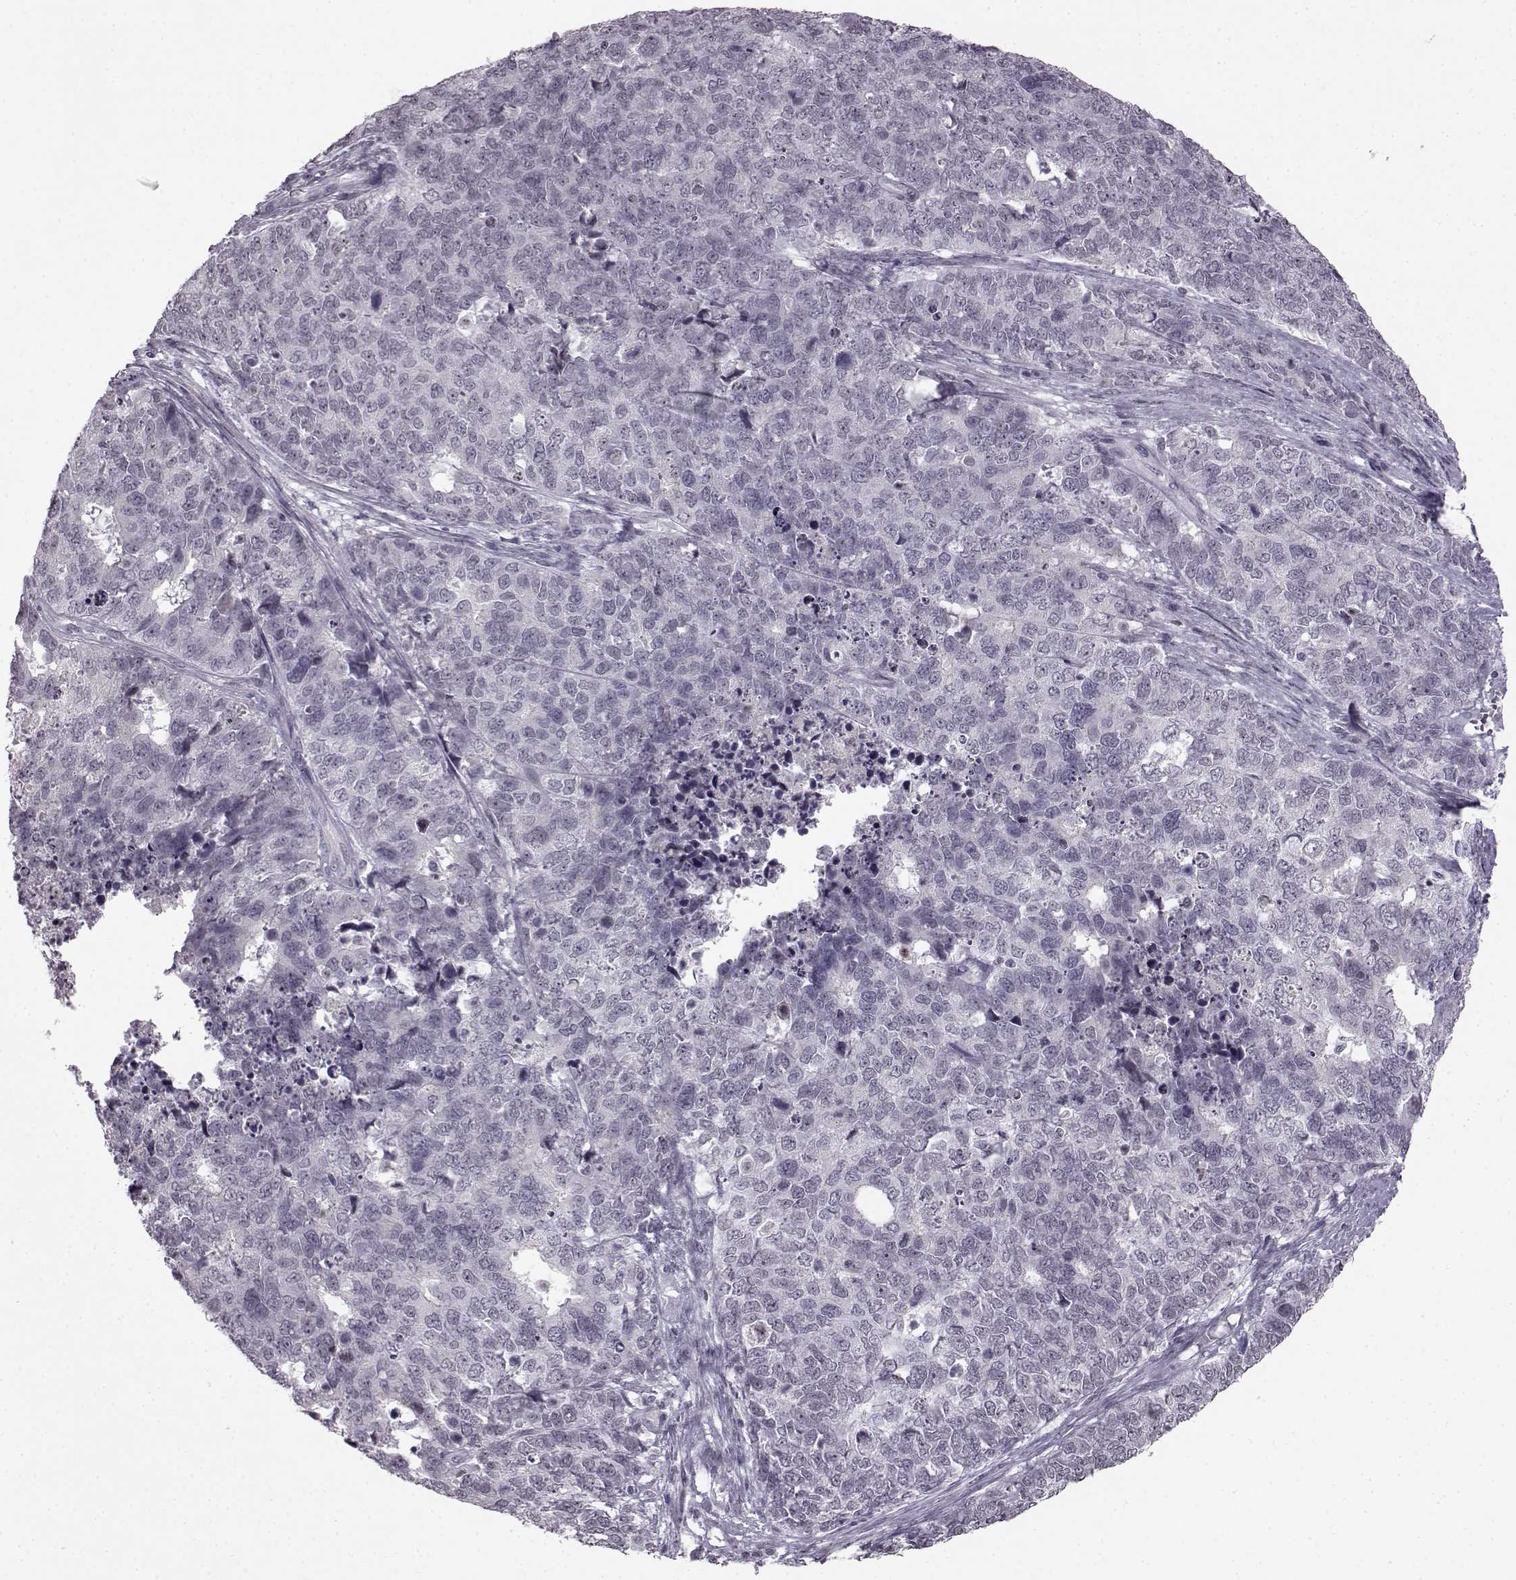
{"staining": {"intensity": "negative", "quantity": "none", "location": "none"}, "tissue": "cervical cancer", "cell_type": "Tumor cells", "image_type": "cancer", "snomed": [{"axis": "morphology", "description": "Squamous cell carcinoma, NOS"}, {"axis": "topography", "description": "Cervix"}], "caption": "A photomicrograph of human cervical cancer is negative for staining in tumor cells.", "gene": "SLC28A2", "patient": {"sex": "female", "age": 63}}